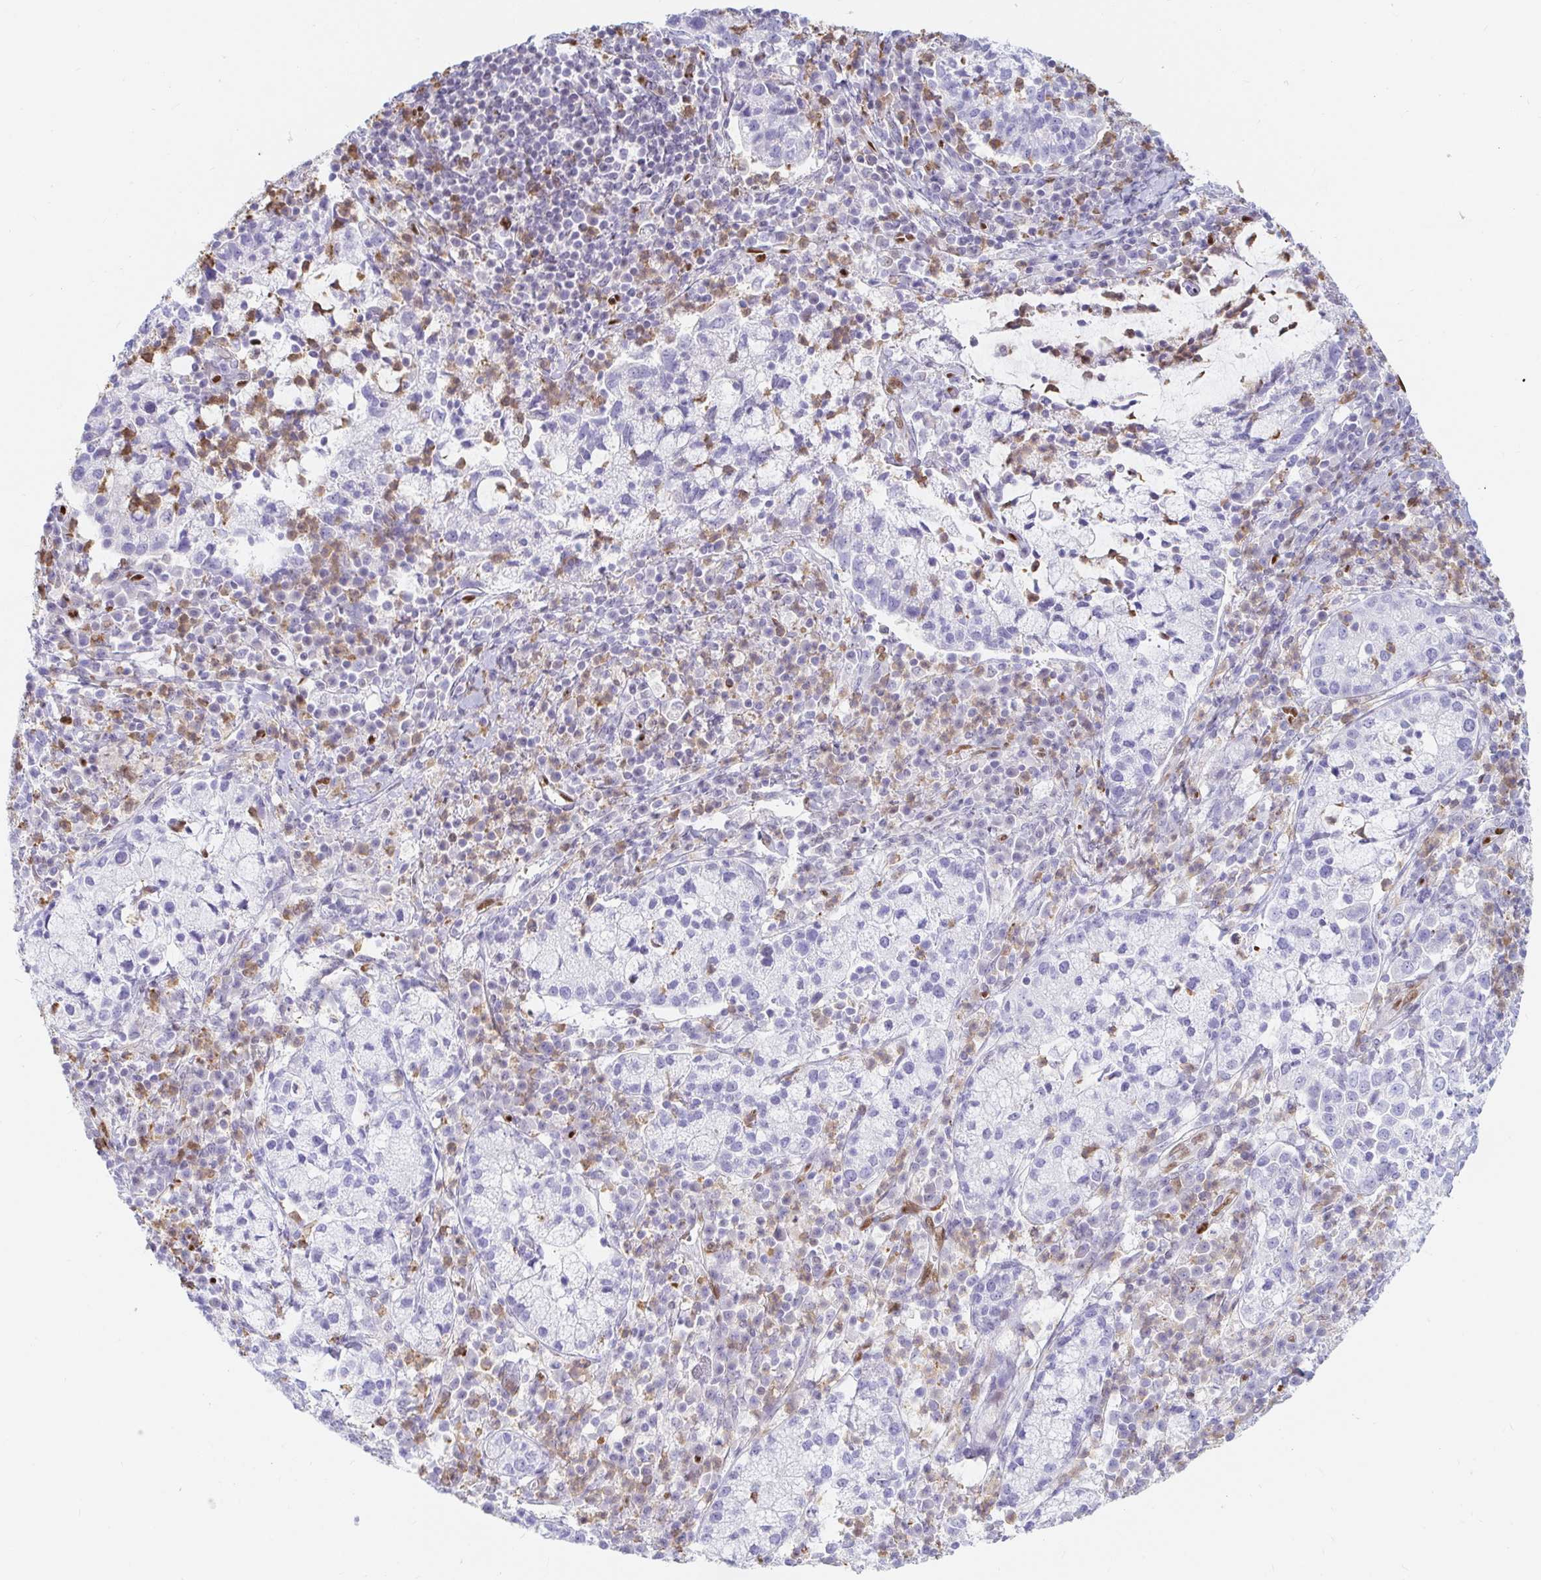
{"staining": {"intensity": "negative", "quantity": "none", "location": "none"}, "tissue": "cervical cancer", "cell_type": "Tumor cells", "image_type": "cancer", "snomed": [{"axis": "morphology", "description": "Normal tissue, NOS"}, {"axis": "morphology", "description": "Adenocarcinoma, NOS"}, {"axis": "topography", "description": "Cervix"}], "caption": "A high-resolution histopathology image shows IHC staining of cervical cancer (adenocarcinoma), which shows no significant staining in tumor cells.", "gene": "HINFP", "patient": {"sex": "female", "age": 44}}